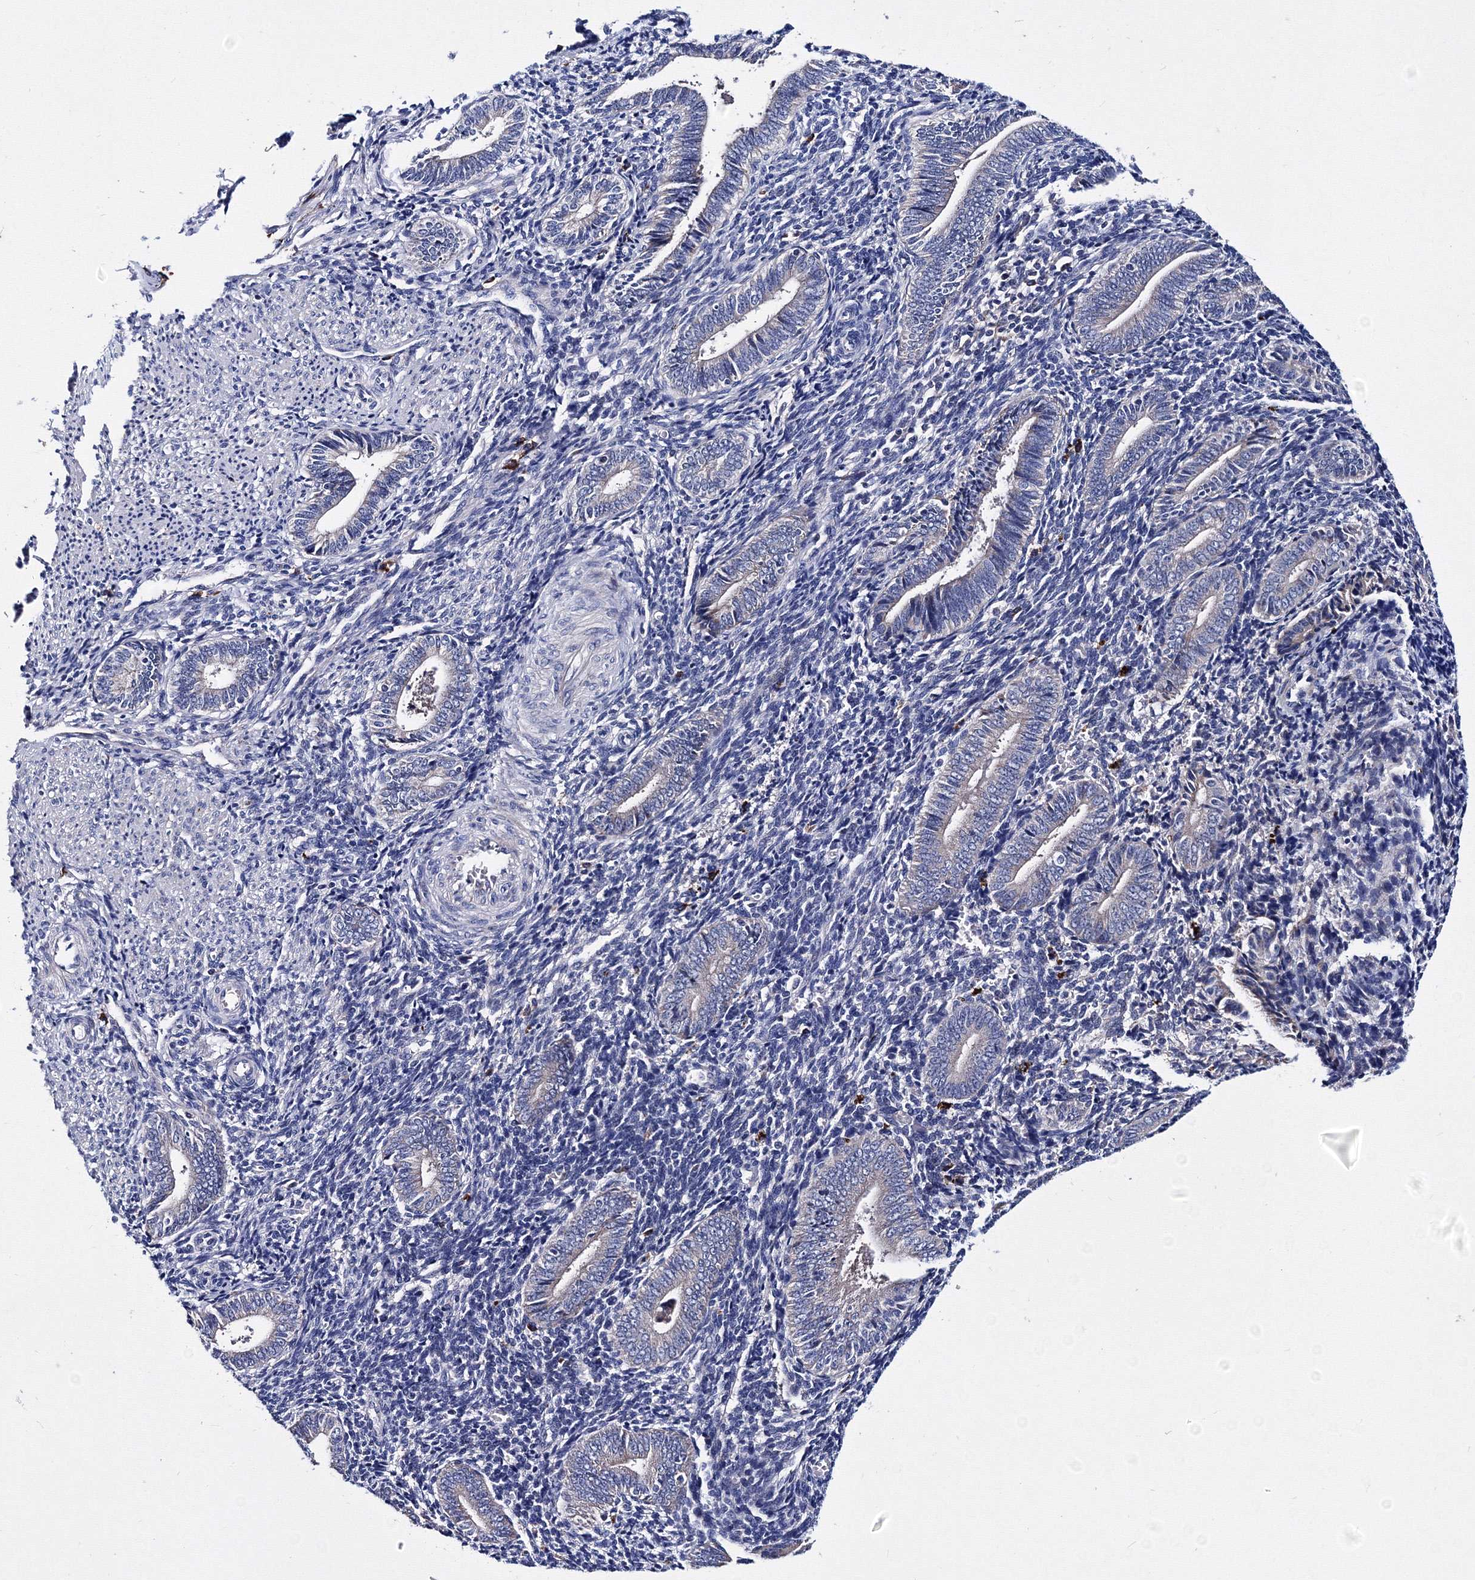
{"staining": {"intensity": "negative", "quantity": "none", "location": "none"}, "tissue": "endometrium", "cell_type": "Cells in endometrial stroma", "image_type": "normal", "snomed": [{"axis": "morphology", "description": "Normal tissue, NOS"}, {"axis": "topography", "description": "Uterus"}, {"axis": "topography", "description": "Endometrium"}], "caption": "An IHC photomicrograph of benign endometrium is shown. There is no staining in cells in endometrial stroma of endometrium.", "gene": "TRPM2", "patient": {"sex": "female", "age": 33}}